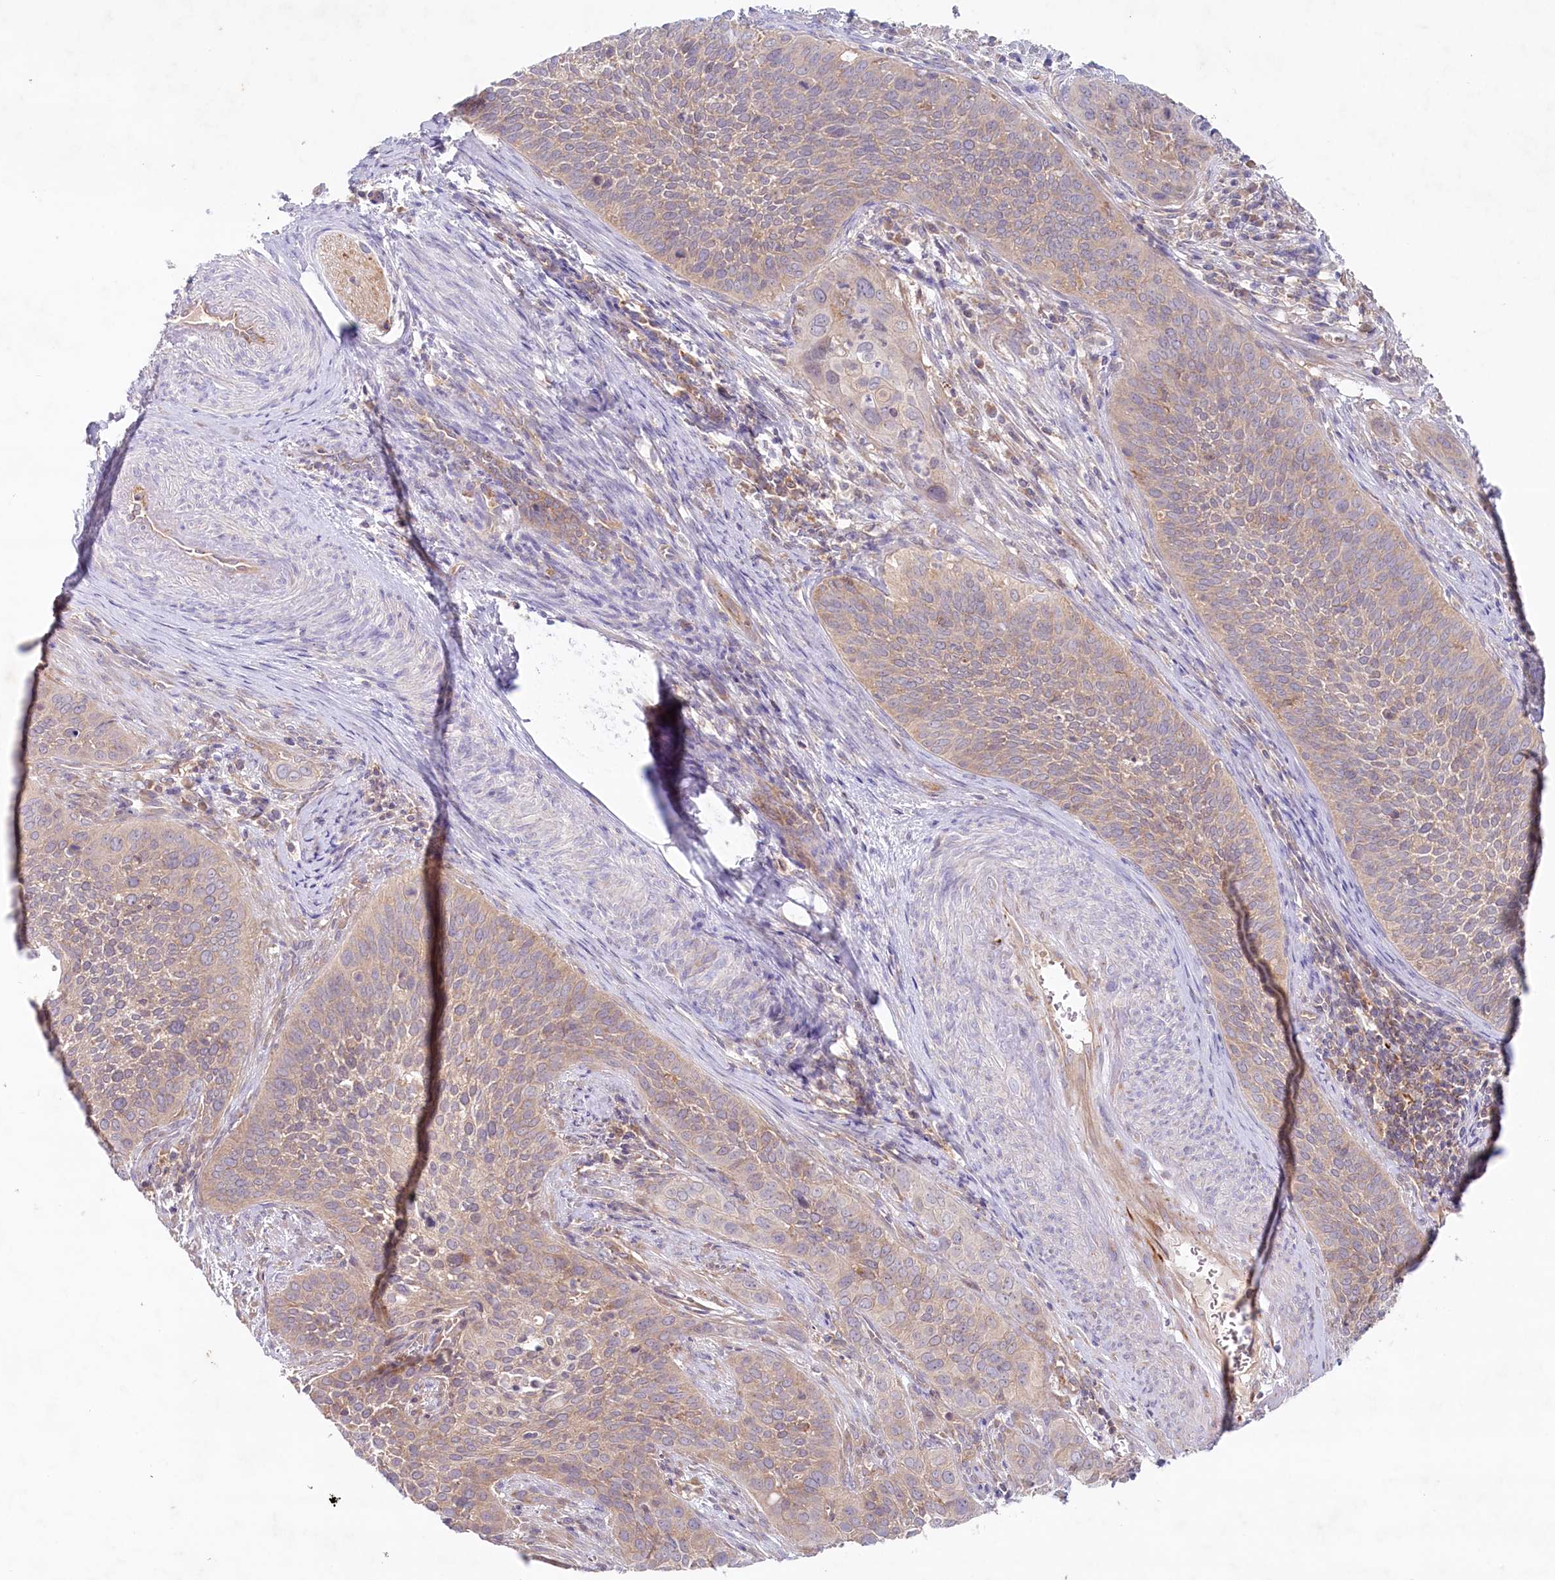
{"staining": {"intensity": "weak", "quantity": "25%-75%", "location": "cytoplasmic/membranous"}, "tissue": "cervical cancer", "cell_type": "Tumor cells", "image_type": "cancer", "snomed": [{"axis": "morphology", "description": "Squamous cell carcinoma, NOS"}, {"axis": "topography", "description": "Cervix"}], "caption": "Protein expression analysis of human cervical cancer reveals weak cytoplasmic/membranous staining in approximately 25%-75% of tumor cells.", "gene": "TNIP1", "patient": {"sex": "female", "age": 34}}